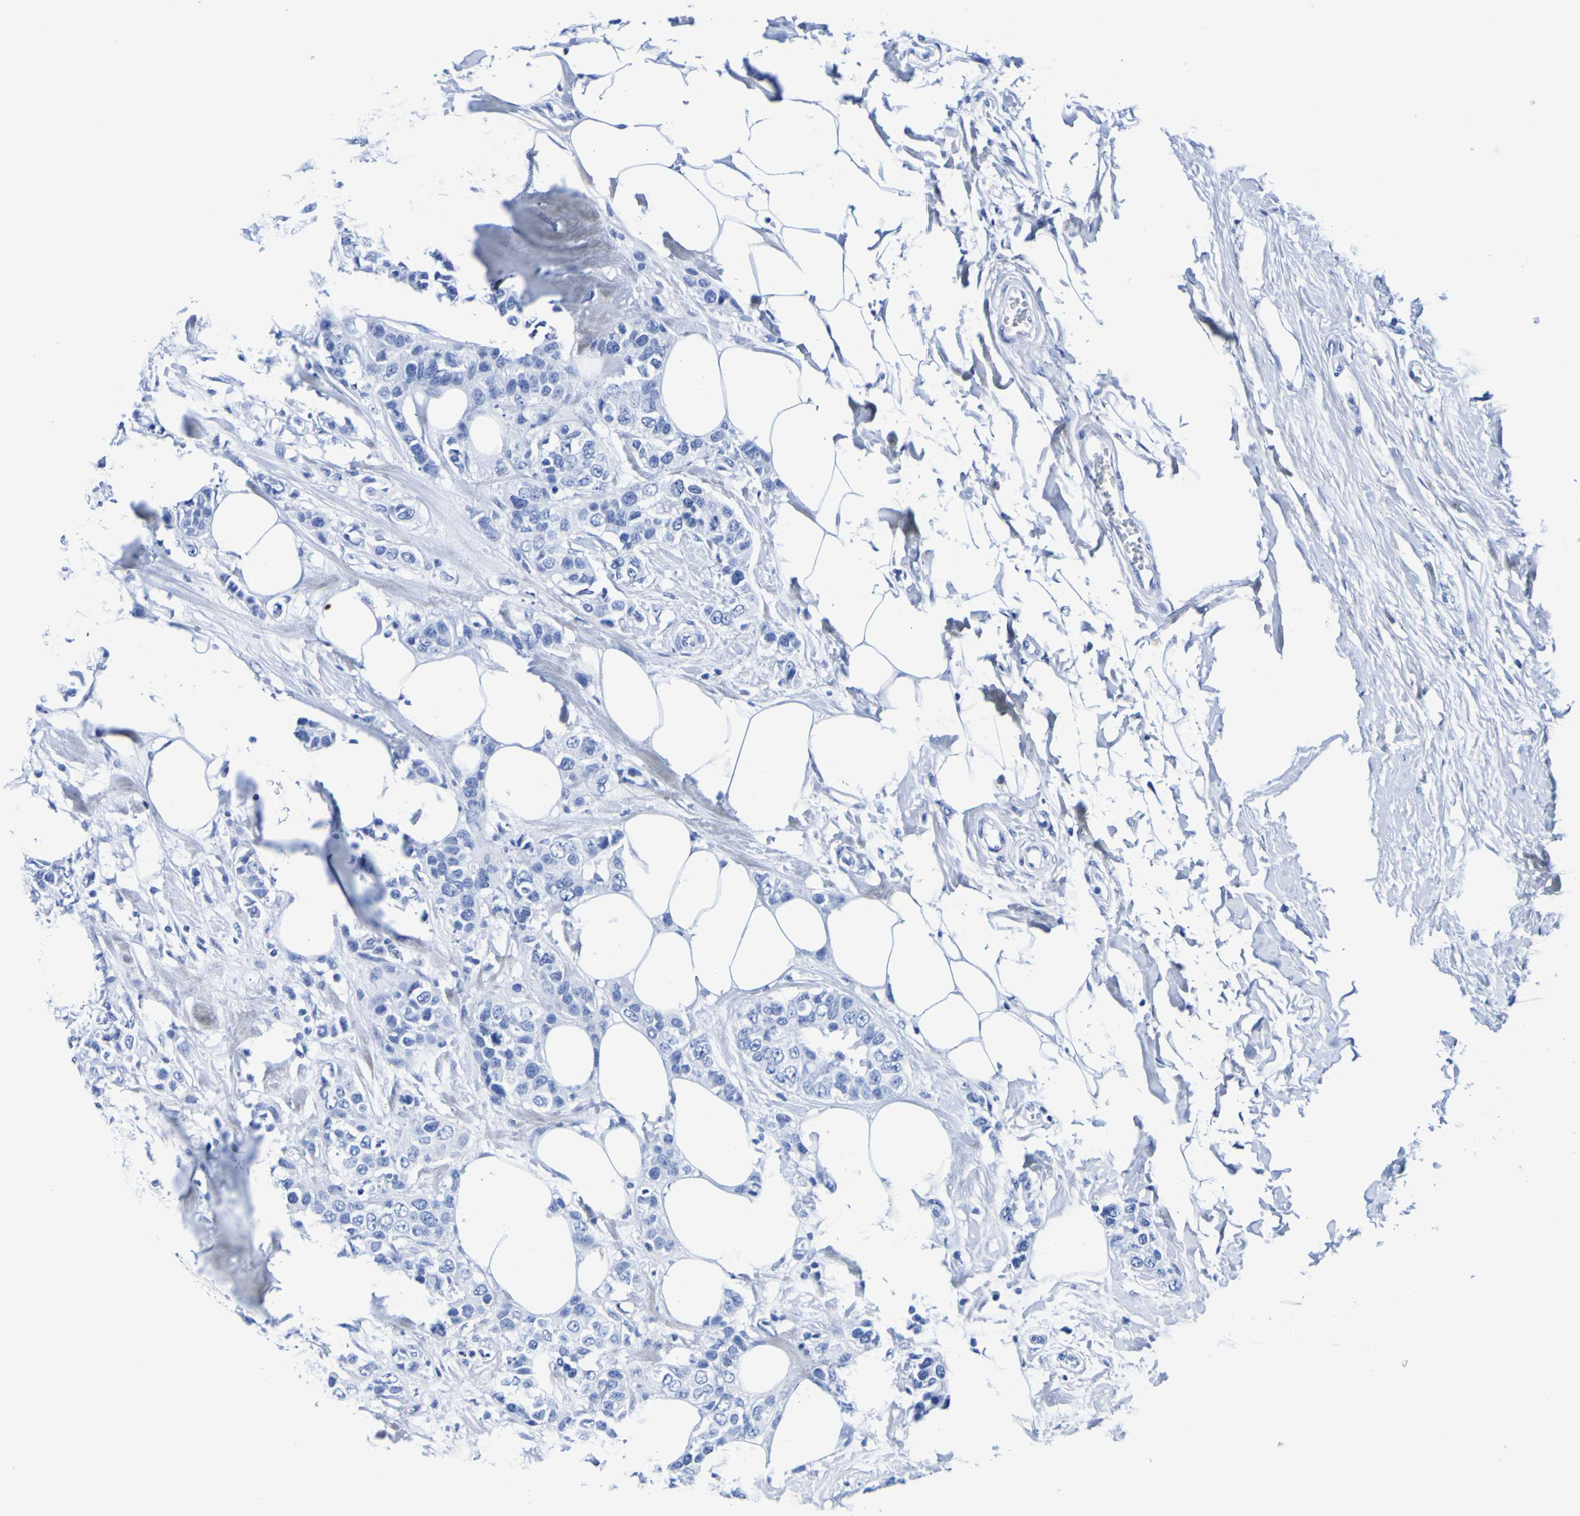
{"staining": {"intensity": "negative", "quantity": "none", "location": "none"}, "tissue": "breast cancer", "cell_type": "Tumor cells", "image_type": "cancer", "snomed": [{"axis": "morphology", "description": "Normal tissue, NOS"}, {"axis": "morphology", "description": "Duct carcinoma"}, {"axis": "topography", "description": "Breast"}], "caption": "Immunohistochemistry of breast cancer (infiltrating ductal carcinoma) exhibits no positivity in tumor cells.", "gene": "DPEP1", "patient": {"sex": "female", "age": 50}}